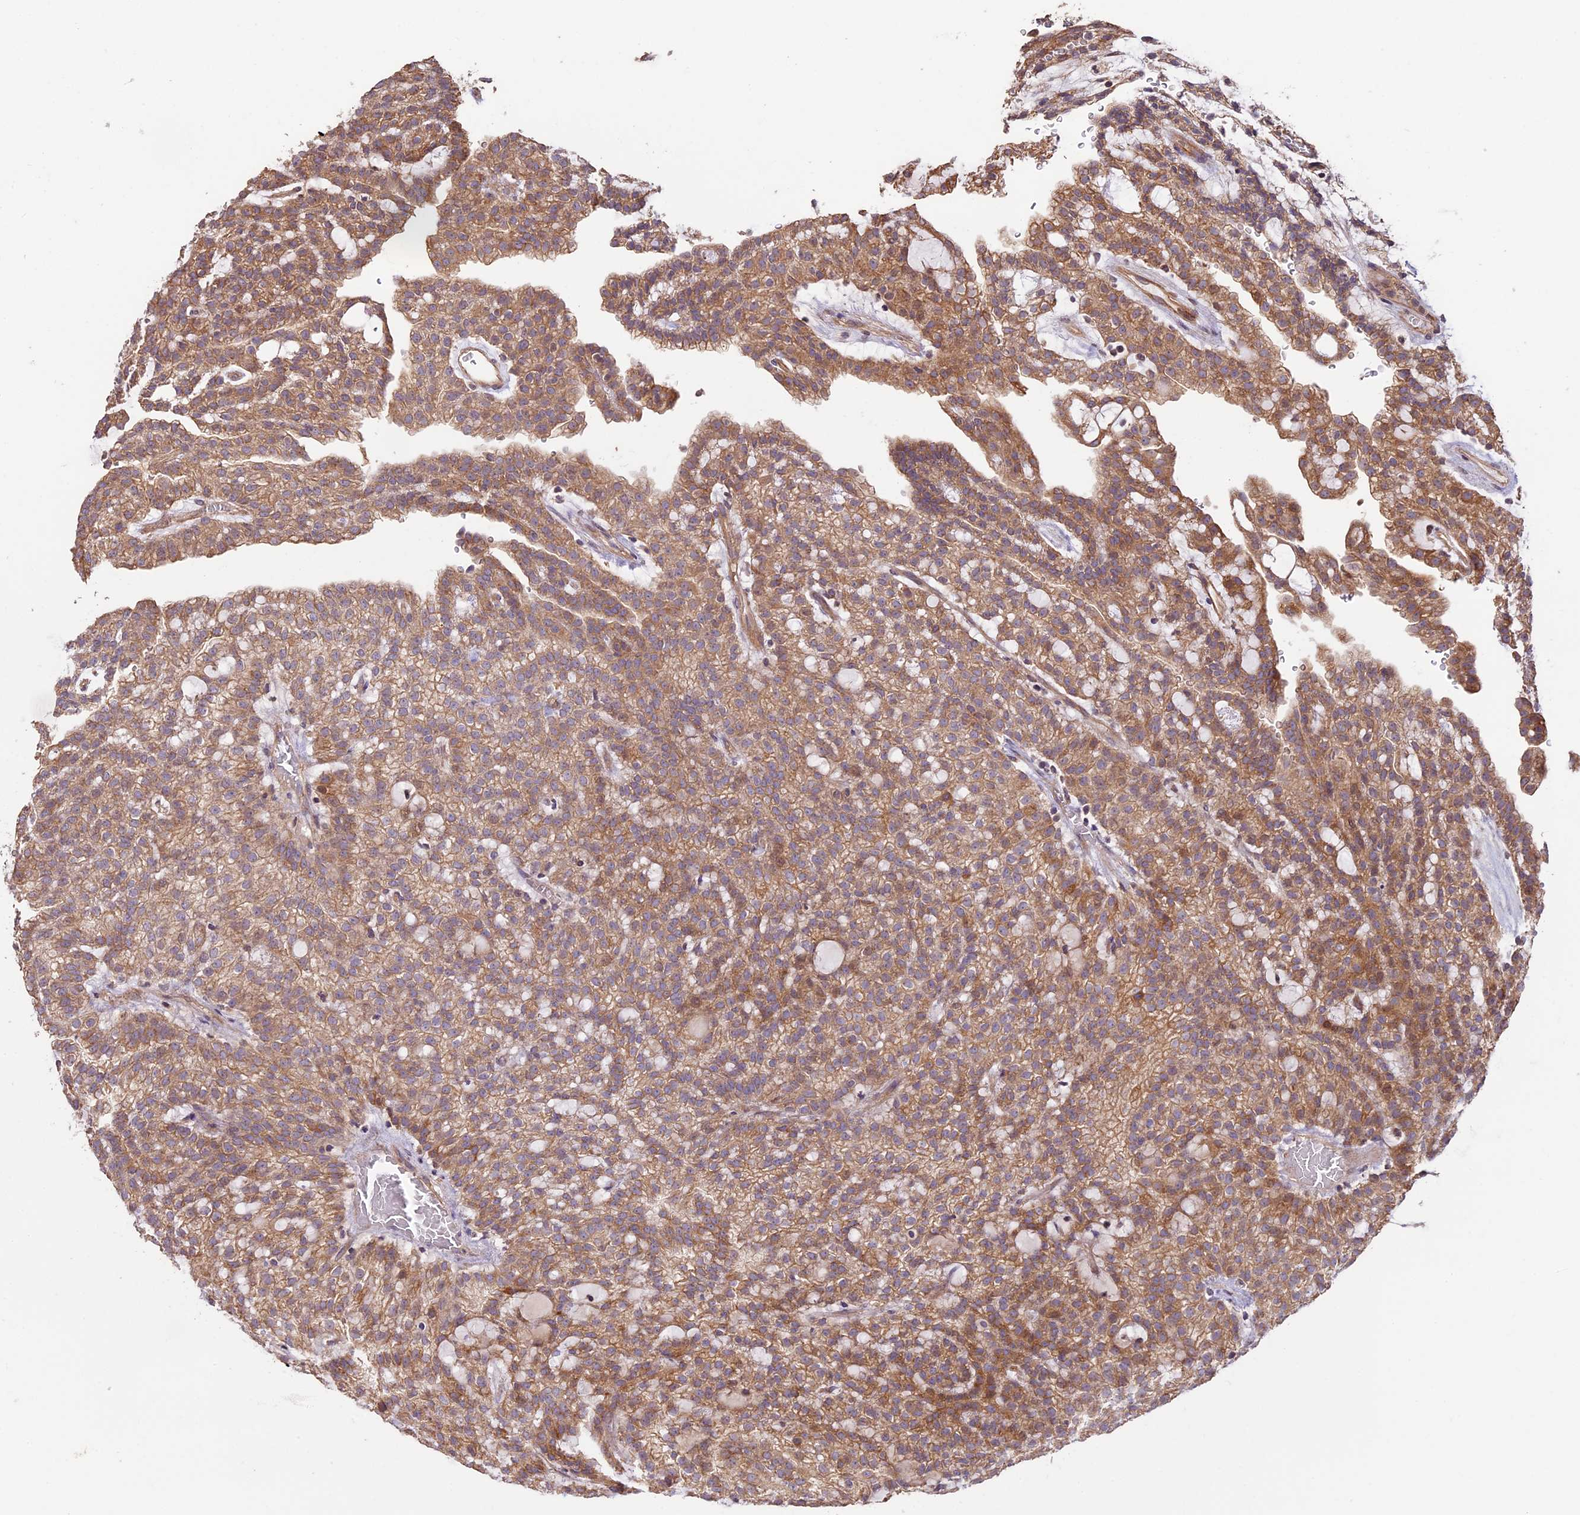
{"staining": {"intensity": "moderate", "quantity": ">75%", "location": "cytoplasmic/membranous"}, "tissue": "renal cancer", "cell_type": "Tumor cells", "image_type": "cancer", "snomed": [{"axis": "morphology", "description": "Adenocarcinoma, NOS"}, {"axis": "topography", "description": "Kidney"}], "caption": "Renal cancer (adenocarcinoma) stained with immunohistochemistry (IHC) shows moderate cytoplasmic/membranous positivity in about >75% of tumor cells.", "gene": "BCAS4", "patient": {"sex": "male", "age": 63}}